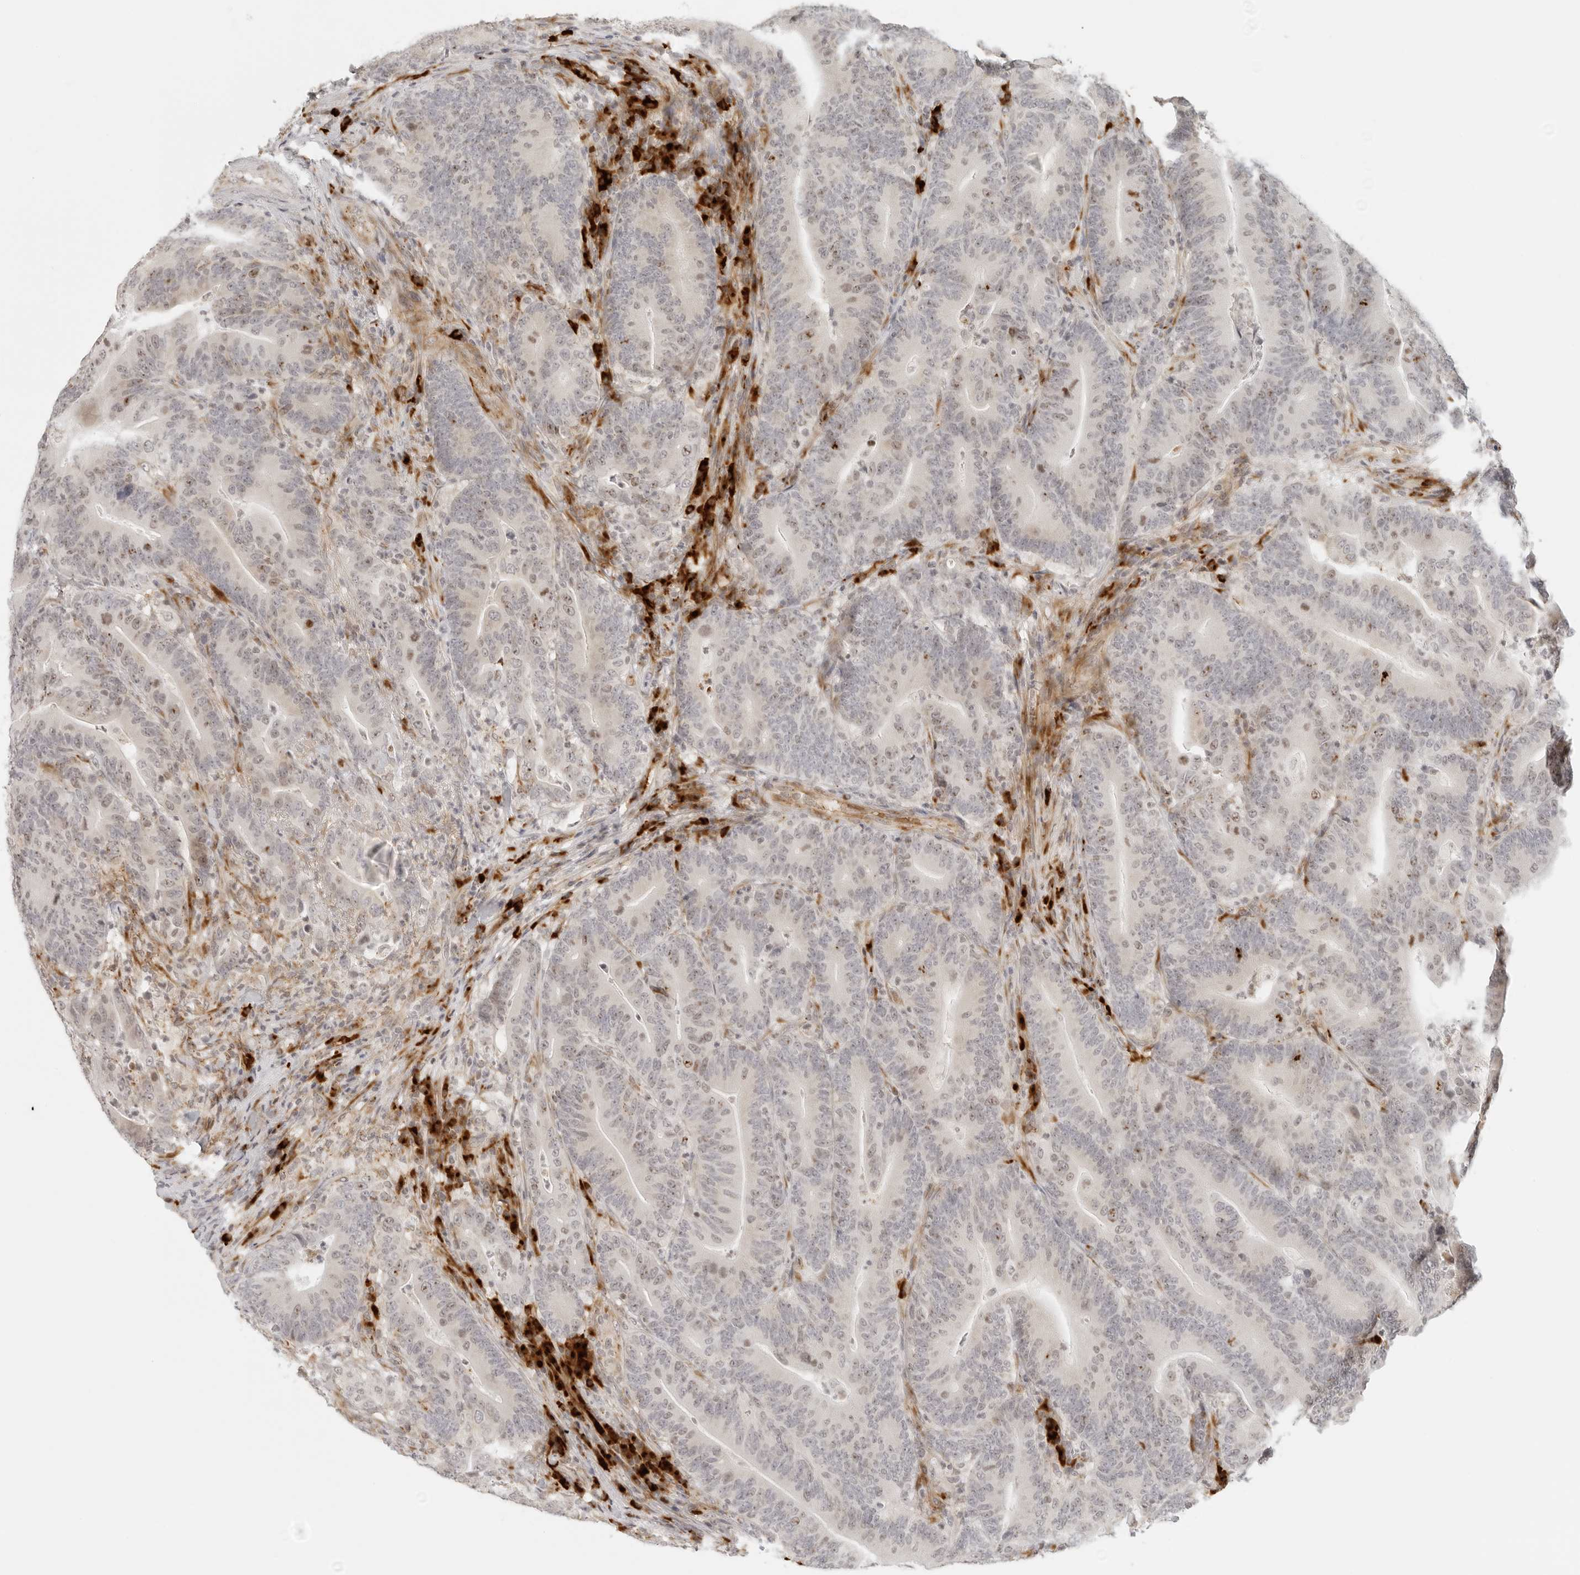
{"staining": {"intensity": "moderate", "quantity": "<25%", "location": "nuclear"}, "tissue": "colorectal cancer", "cell_type": "Tumor cells", "image_type": "cancer", "snomed": [{"axis": "morphology", "description": "Adenocarcinoma, NOS"}, {"axis": "topography", "description": "Colon"}], "caption": "IHC of colorectal cancer (adenocarcinoma) demonstrates low levels of moderate nuclear expression in approximately <25% of tumor cells. IHC stains the protein of interest in brown and the nuclei are stained blue.", "gene": "ZNF678", "patient": {"sex": "female", "age": 66}}